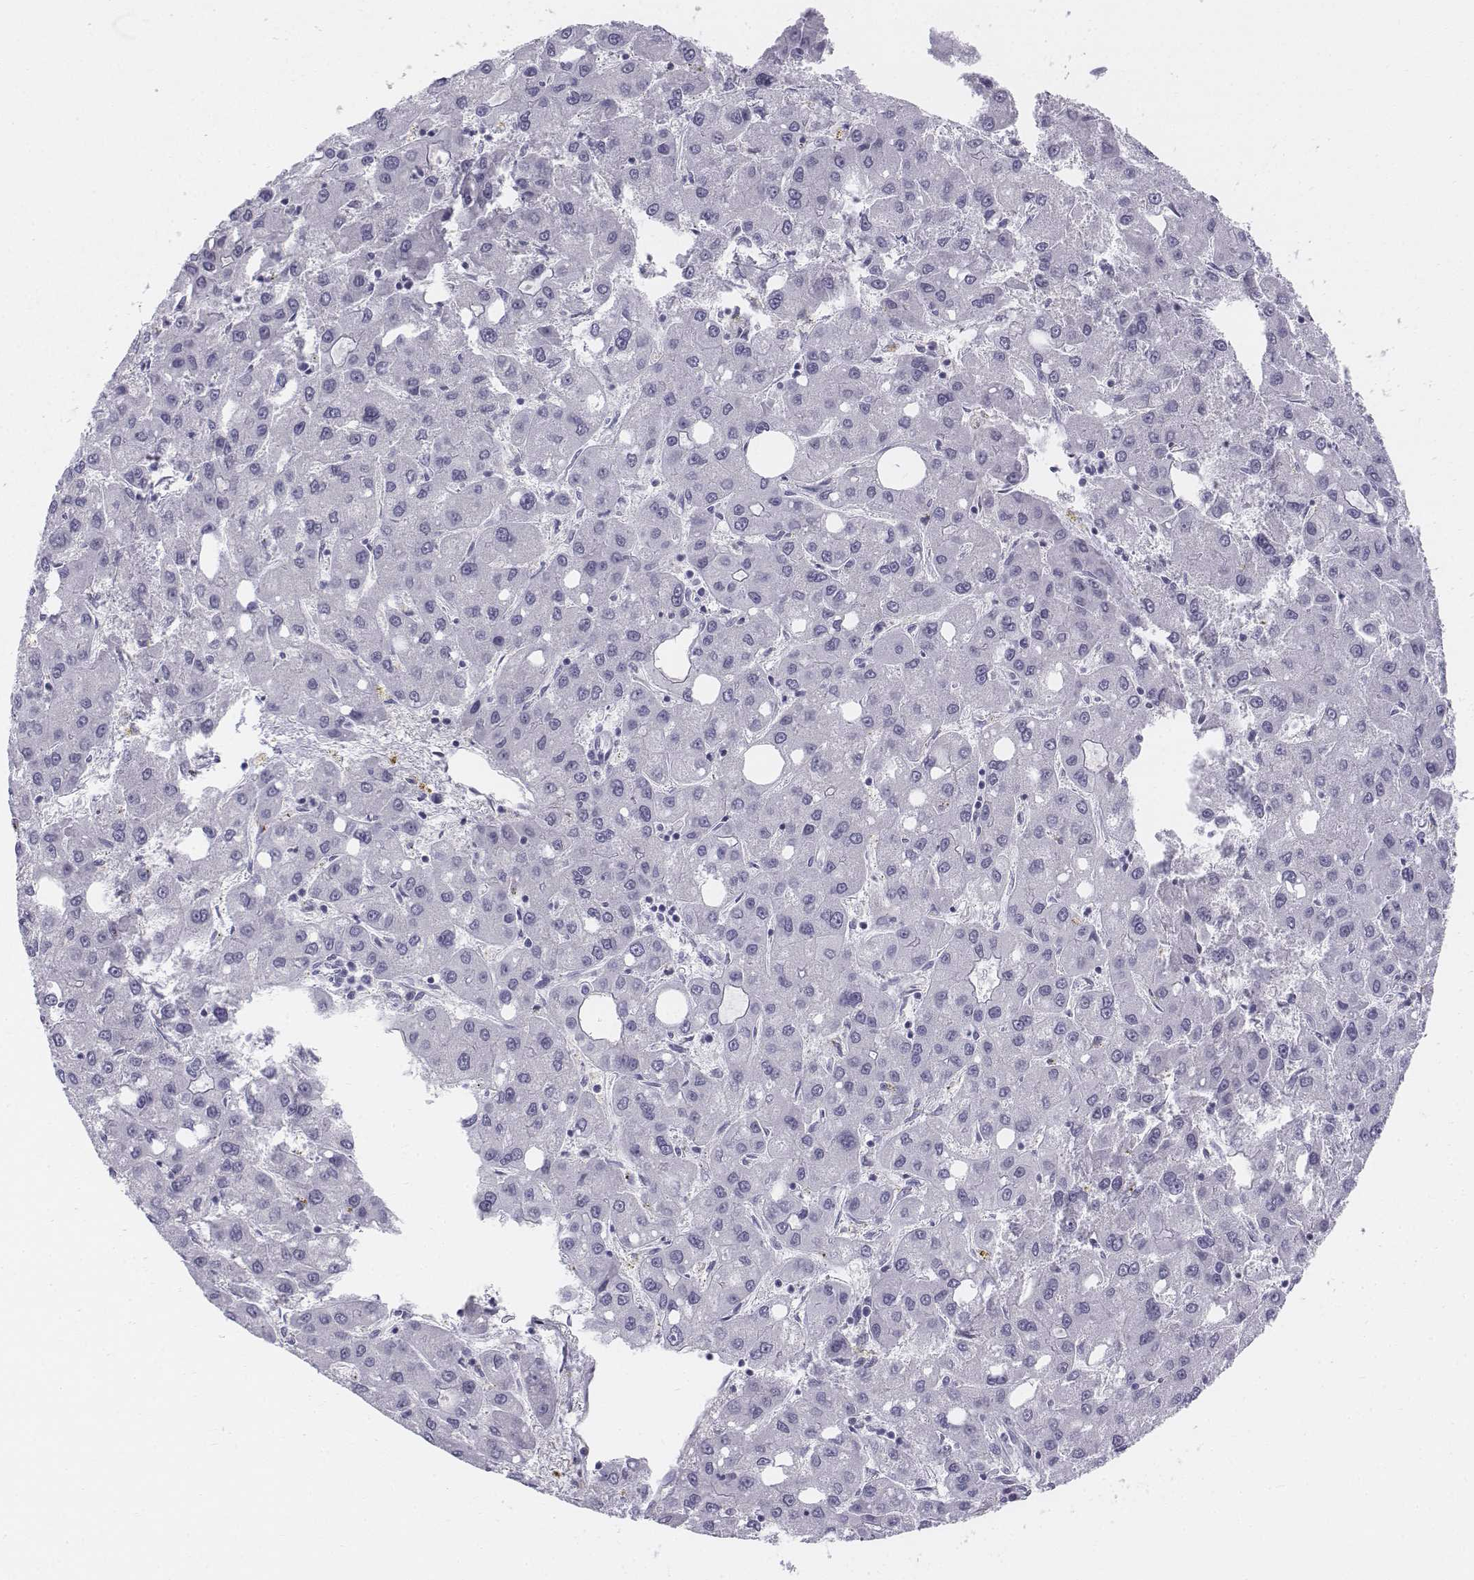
{"staining": {"intensity": "negative", "quantity": "none", "location": "none"}, "tissue": "liver cancer", "cell_type": "Tumor cells", "image_type": "cancer", "snomed": [{"axis": "morphology", "description": "Carcinoma, Hepatocellular, NOS"}, {"axis": "topography", "description": "Liver"}], "caption": "Immunohistochemistry of human liver cancer (hepatocellular carcinoma) exhibits no positivity in tumor cells. The staining was performed using DAB (3,3'-diaminobenzidine) to visualize the protein expression in brown, while the nuclei were stained in blue with hematoxylin (Magnification: 20x).", "gene": "TH", "patient": {"sex": "male", "age": 73}}